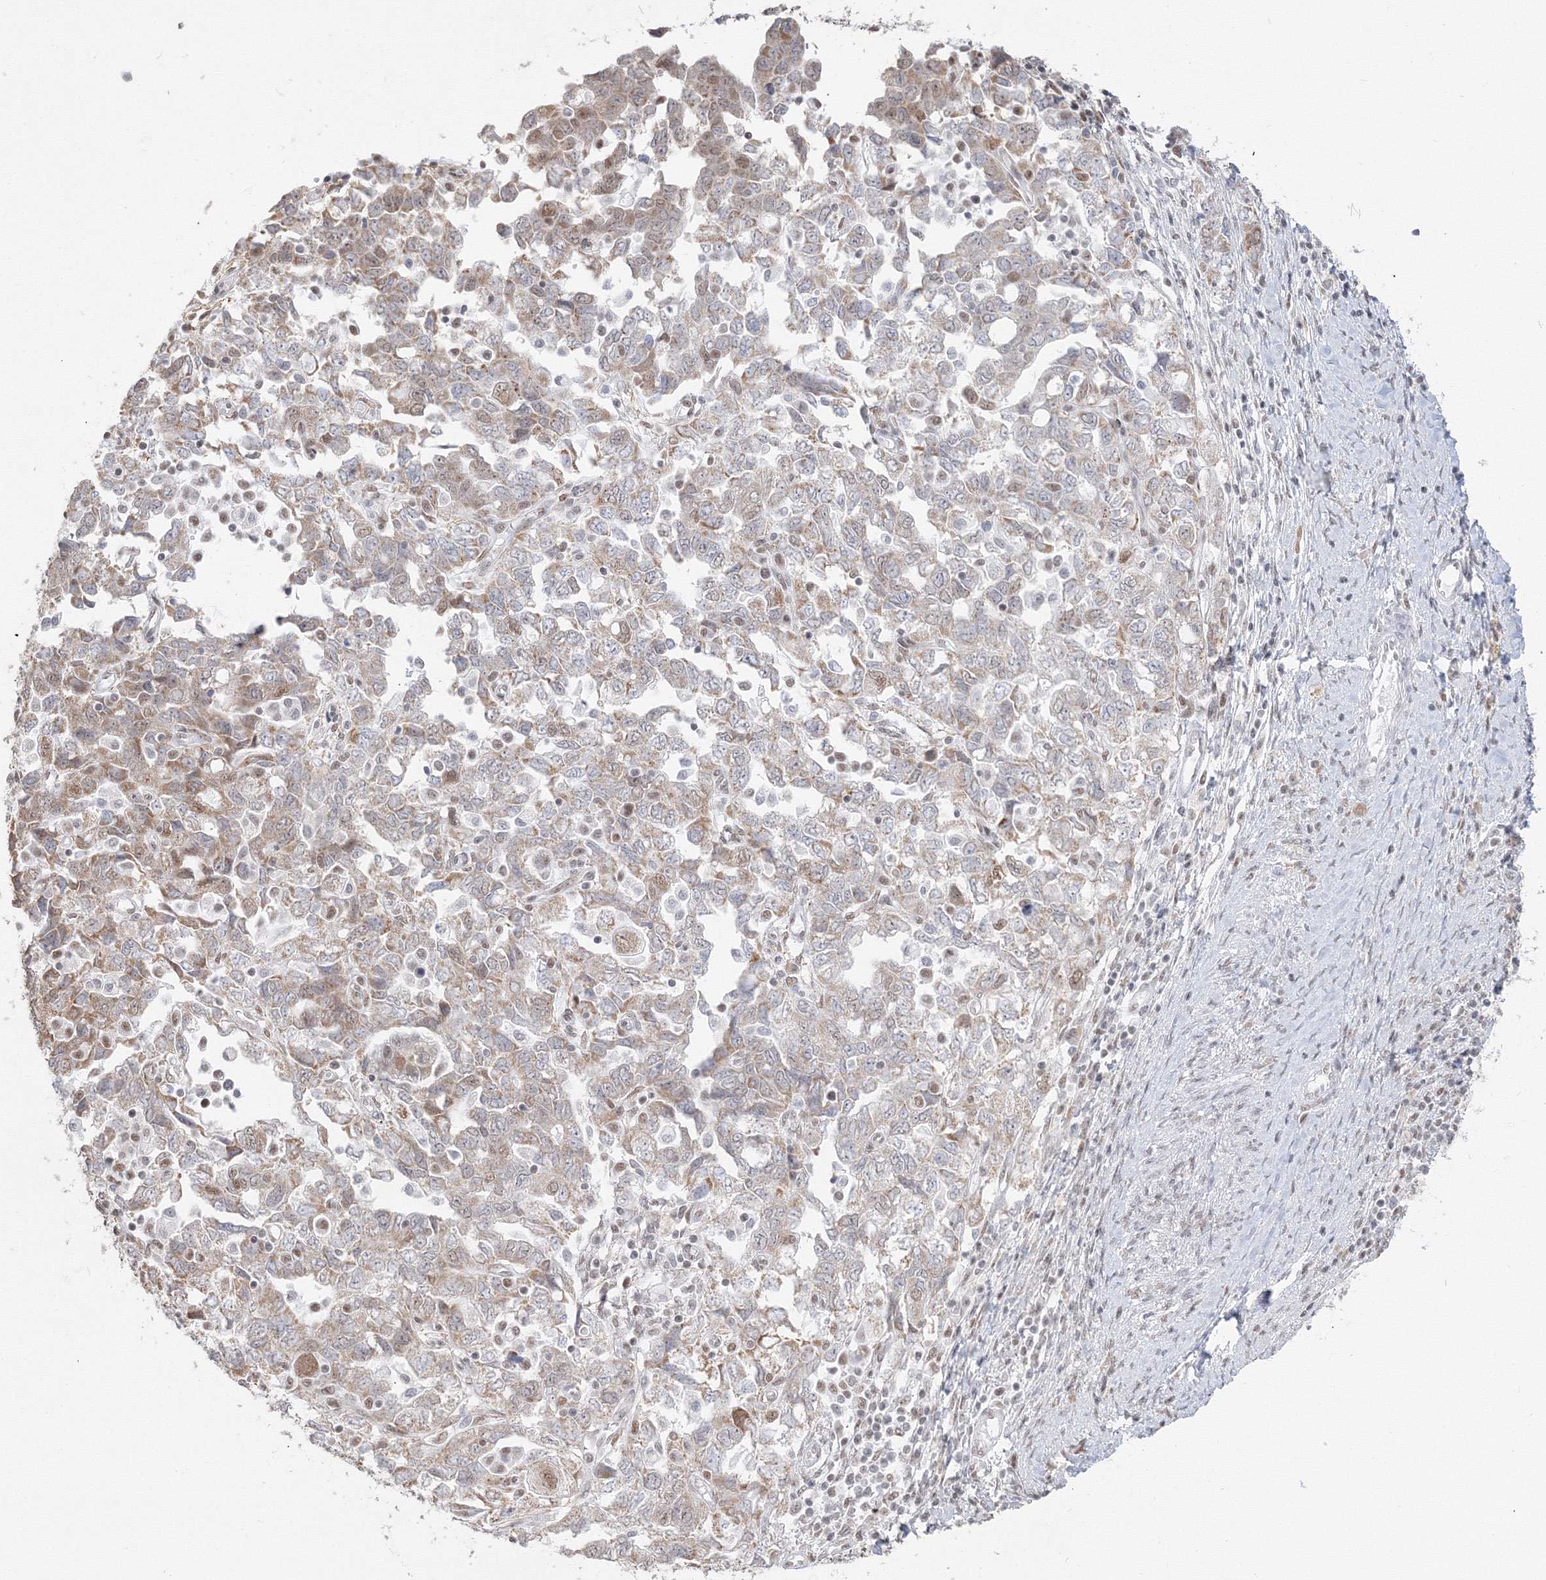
{"staining": {"intensity": "weak", "quantity": "25%-75%", "location": "cytoplasmic/membranous,nuclear"}, "tissue": "ovarian cancer", "cell_type": "Tumor cells", "image_type": "cancer", "snomed": [{"axis": "morphology", "description": "Carcinoma, NOS"}, {"axis": "morphology", "description": "Cystadenocarcinoma, serous, NOS"}, {"axis": "topography", "description": "Ovary"}], "caption": "Protein staining shows weak cytoplasmic/membranous and nuclear positivity in about 25%-75% of tumor cells in ovarian serous cystadenocarcinoma. Immunohistochemistry (ihc) stains the protein in brown and the nuclei are stained blue.", "gene": "PPP4R2", "patient": {"sex": "female", "age": 69}}